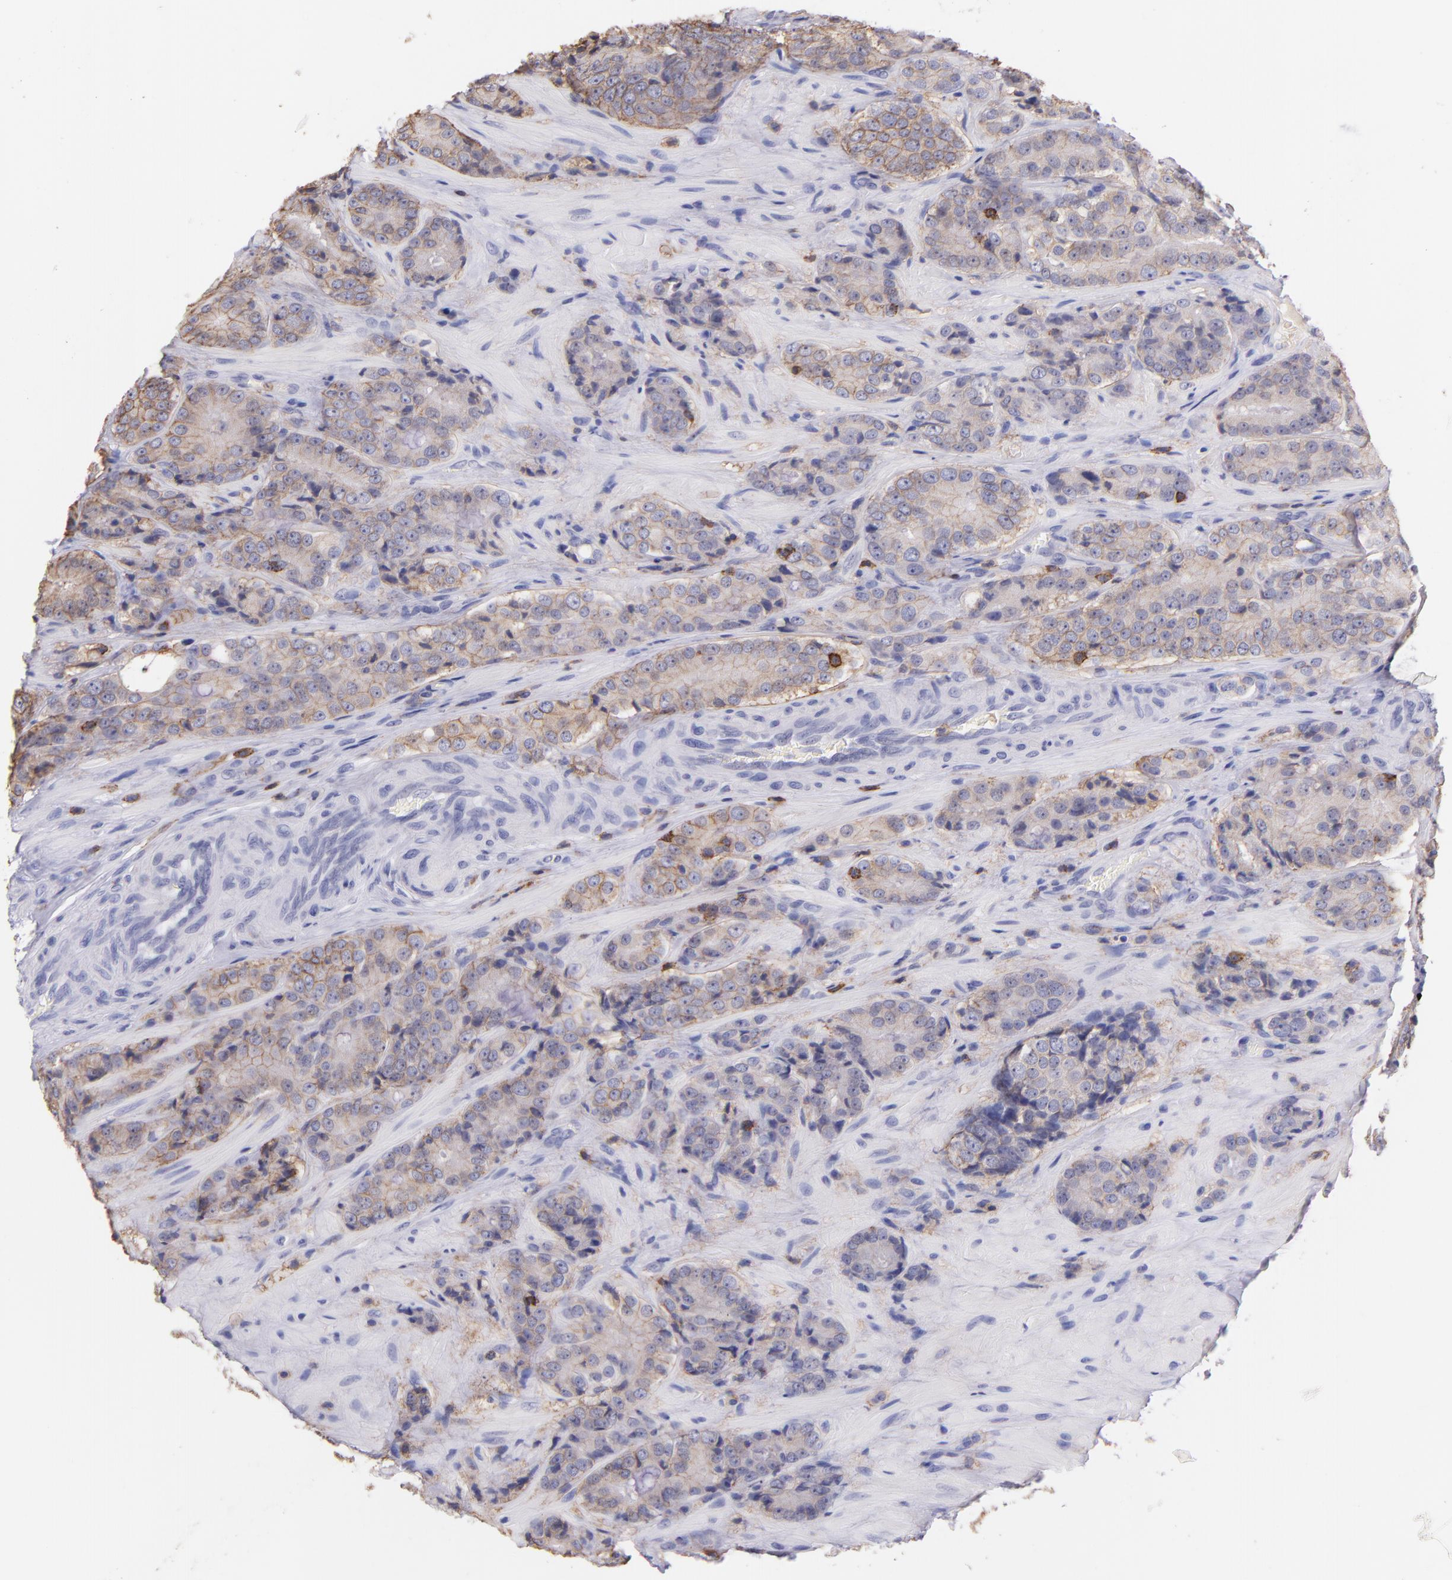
{"staining": {"intensity": "weak", "quantity": ">75%", "location": "cytoplasmic/membranous"}, "tissue": "prostate cancer", "cell_type": "Tumor cells", "image_type": "cancer", "snomed": [{"axis": "morphology", "description": "Adenocarcinoma, High grade"}, {"axis": "topography", "description": "Prostate"}], "caption": "Immunohistochemical staining of prostate cancer exhibits weak cytoplasmic/membranous protein expression in approximately >75% of tumor cells. The staining is performed using DAB brown chromogen to label protein expression. The nuclei are counter-stained blue using hematoxylin.", "gene": "SPN", "patient": {"sex": "male", "age": 70}}